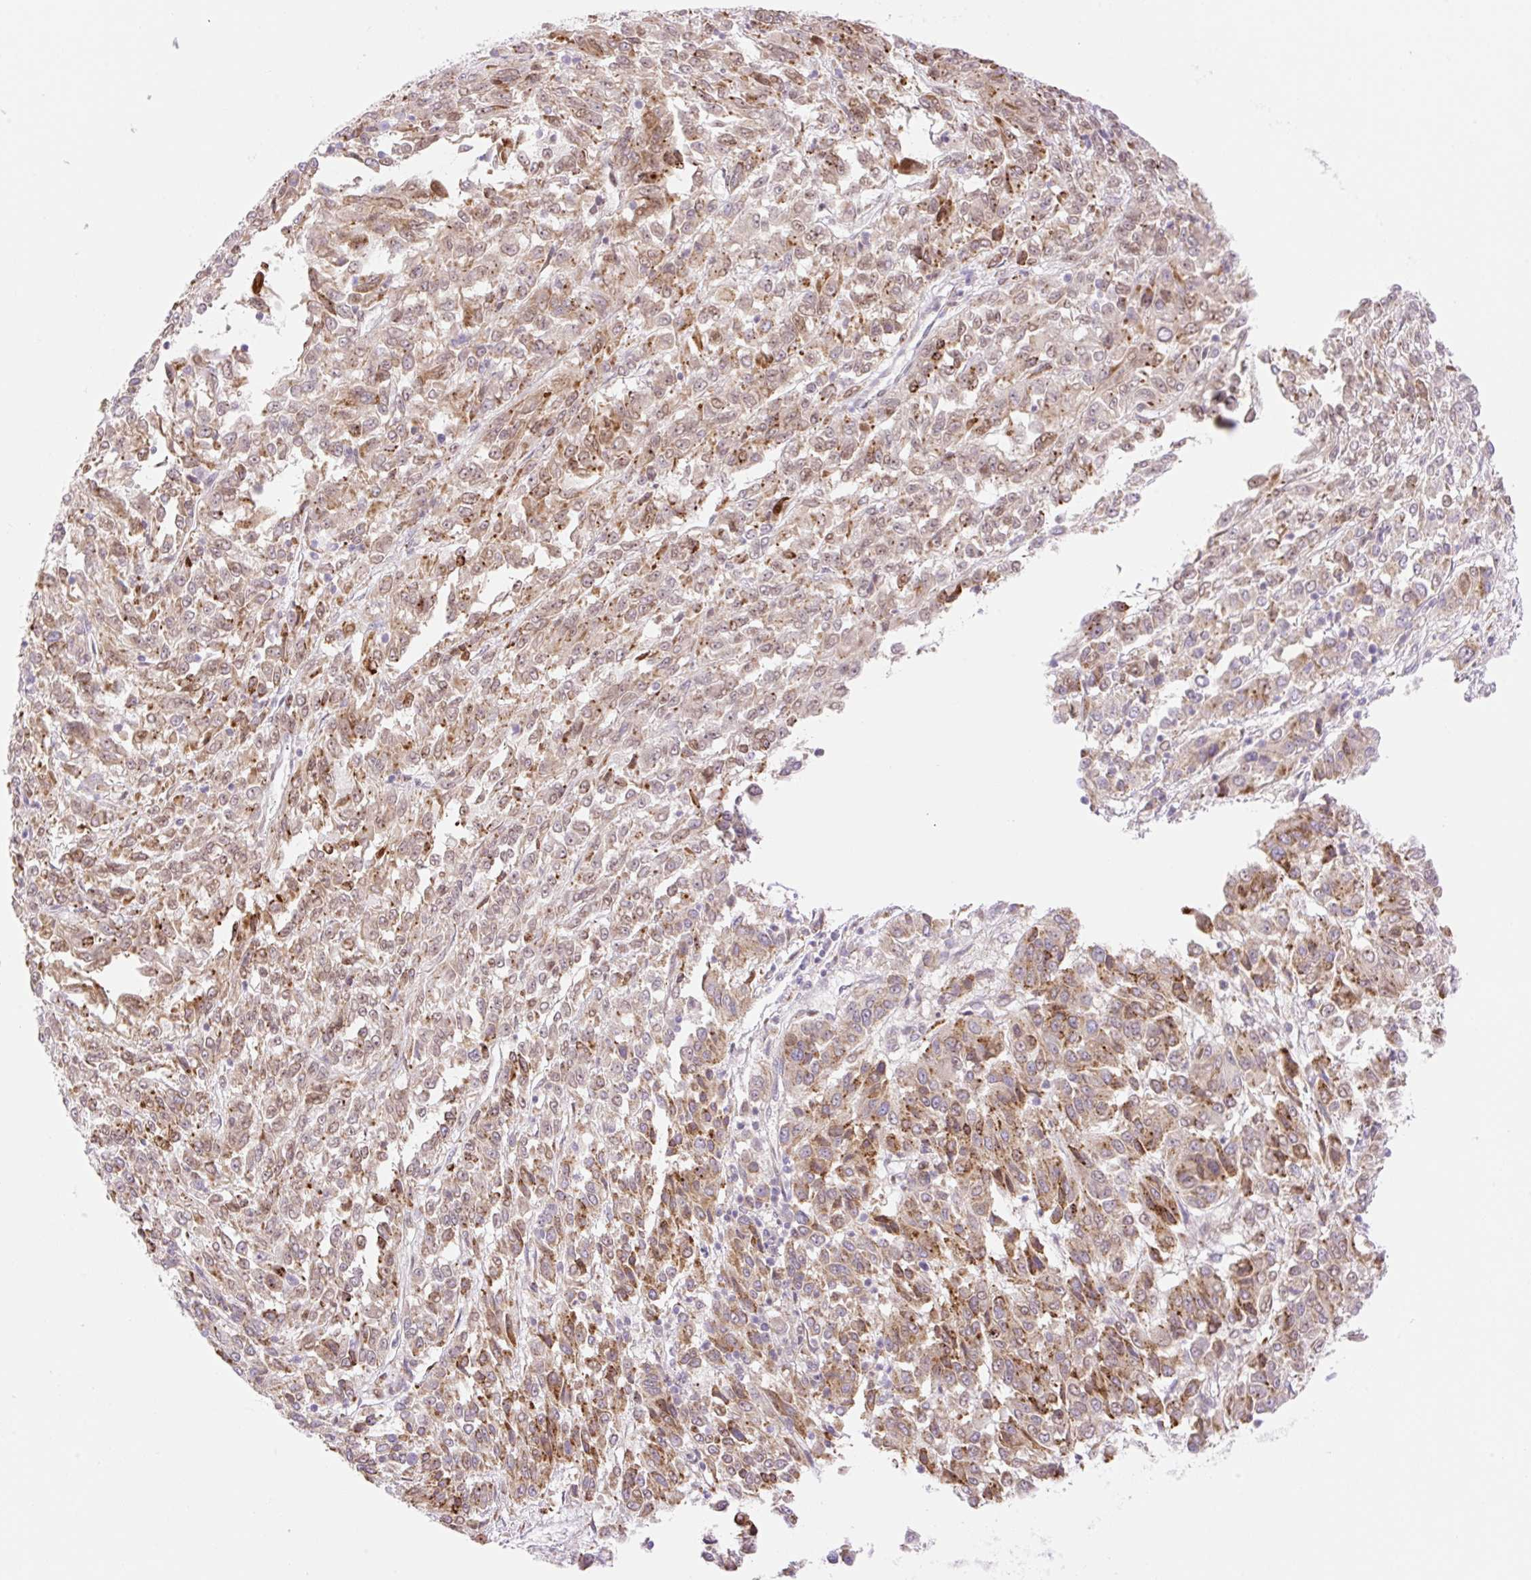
{"staining": {"intensity": "moderate", "quantity": ">75%", "location": "cytoplasmic/membranous,nuclear"}, "tissue": "melanoma", "cell_type": "Tumor cells", "image_type": "cancer", "snomed": [{"axis": "morphology", "description": "Malignant melanoma, Metastatic site"}, {"axis": "topography", "description": "Lung"}], "caption": "Moderate cytoplasmic/membranous and nuclear positivity is present in approximately >75% of tumor cells in melanoma. Immunohistochemistry stains the protein in brown and the nuclei are stained blue.", "gene": "ZFP41", "patient": {"sex": "male", "age": 64}}